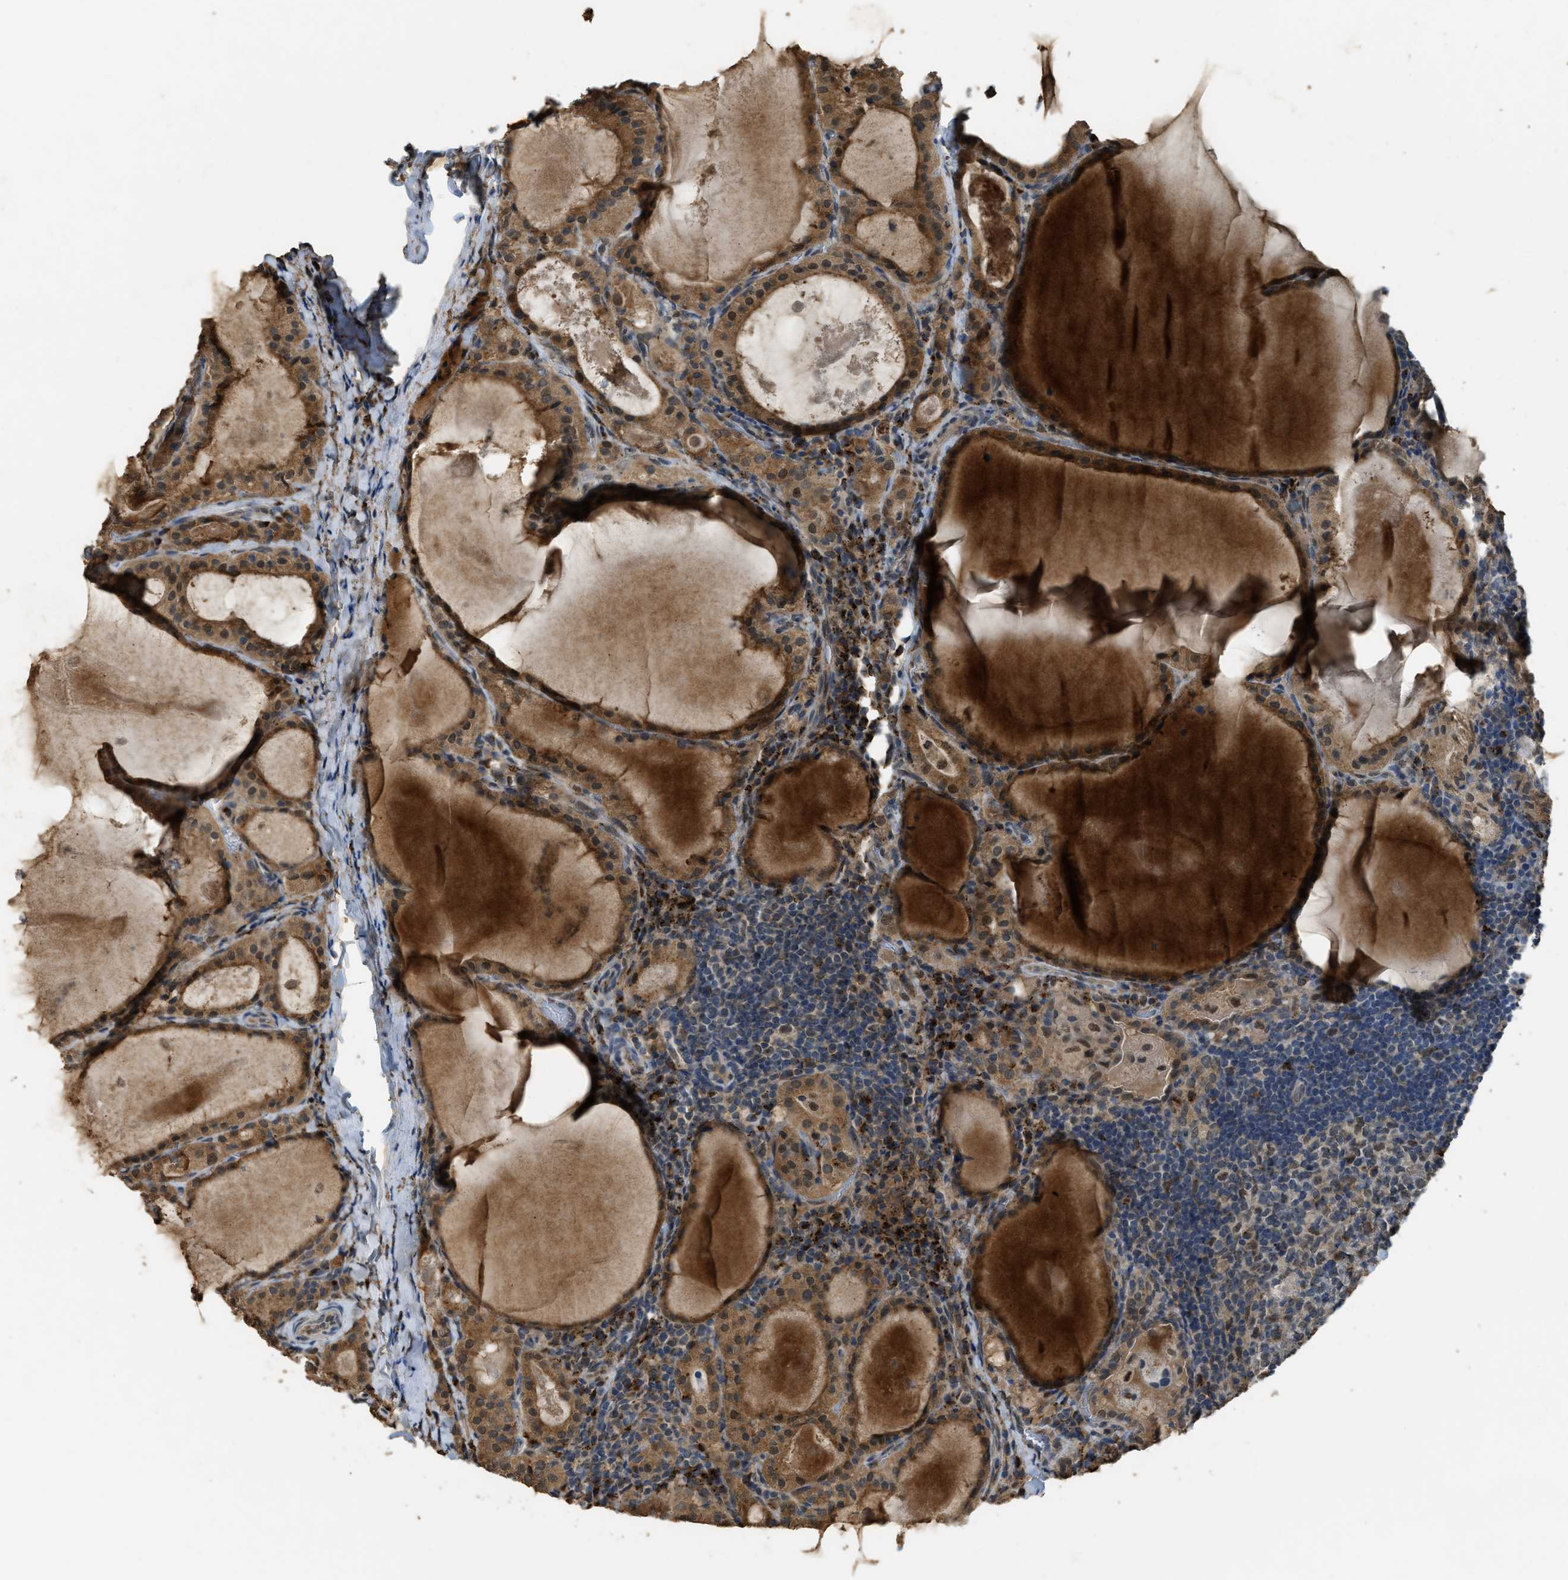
{"staining": {"intensity": "moderate", "quantity": ">75%", "location": "cytoplasmic/membranous,nuclear"}, "tissue": "thyroid cancer", "cell_type": "Tumor cells", "image_type": "cancer", "snomed": [{"axis": "morphology", "description": "Papillary adenocarcinoma, NOS"}, {"axis": "topography", "description": "Thyroid gland"}], "caption": "This is a micrograph of immunohistochemistry staining of thyroid cancer, which shows moderate positivity in the cytoplasmic/membranous and nuclear of tumor cells.", "gene": "IPO7", "patient": {"sex": "female", "age": 42}}